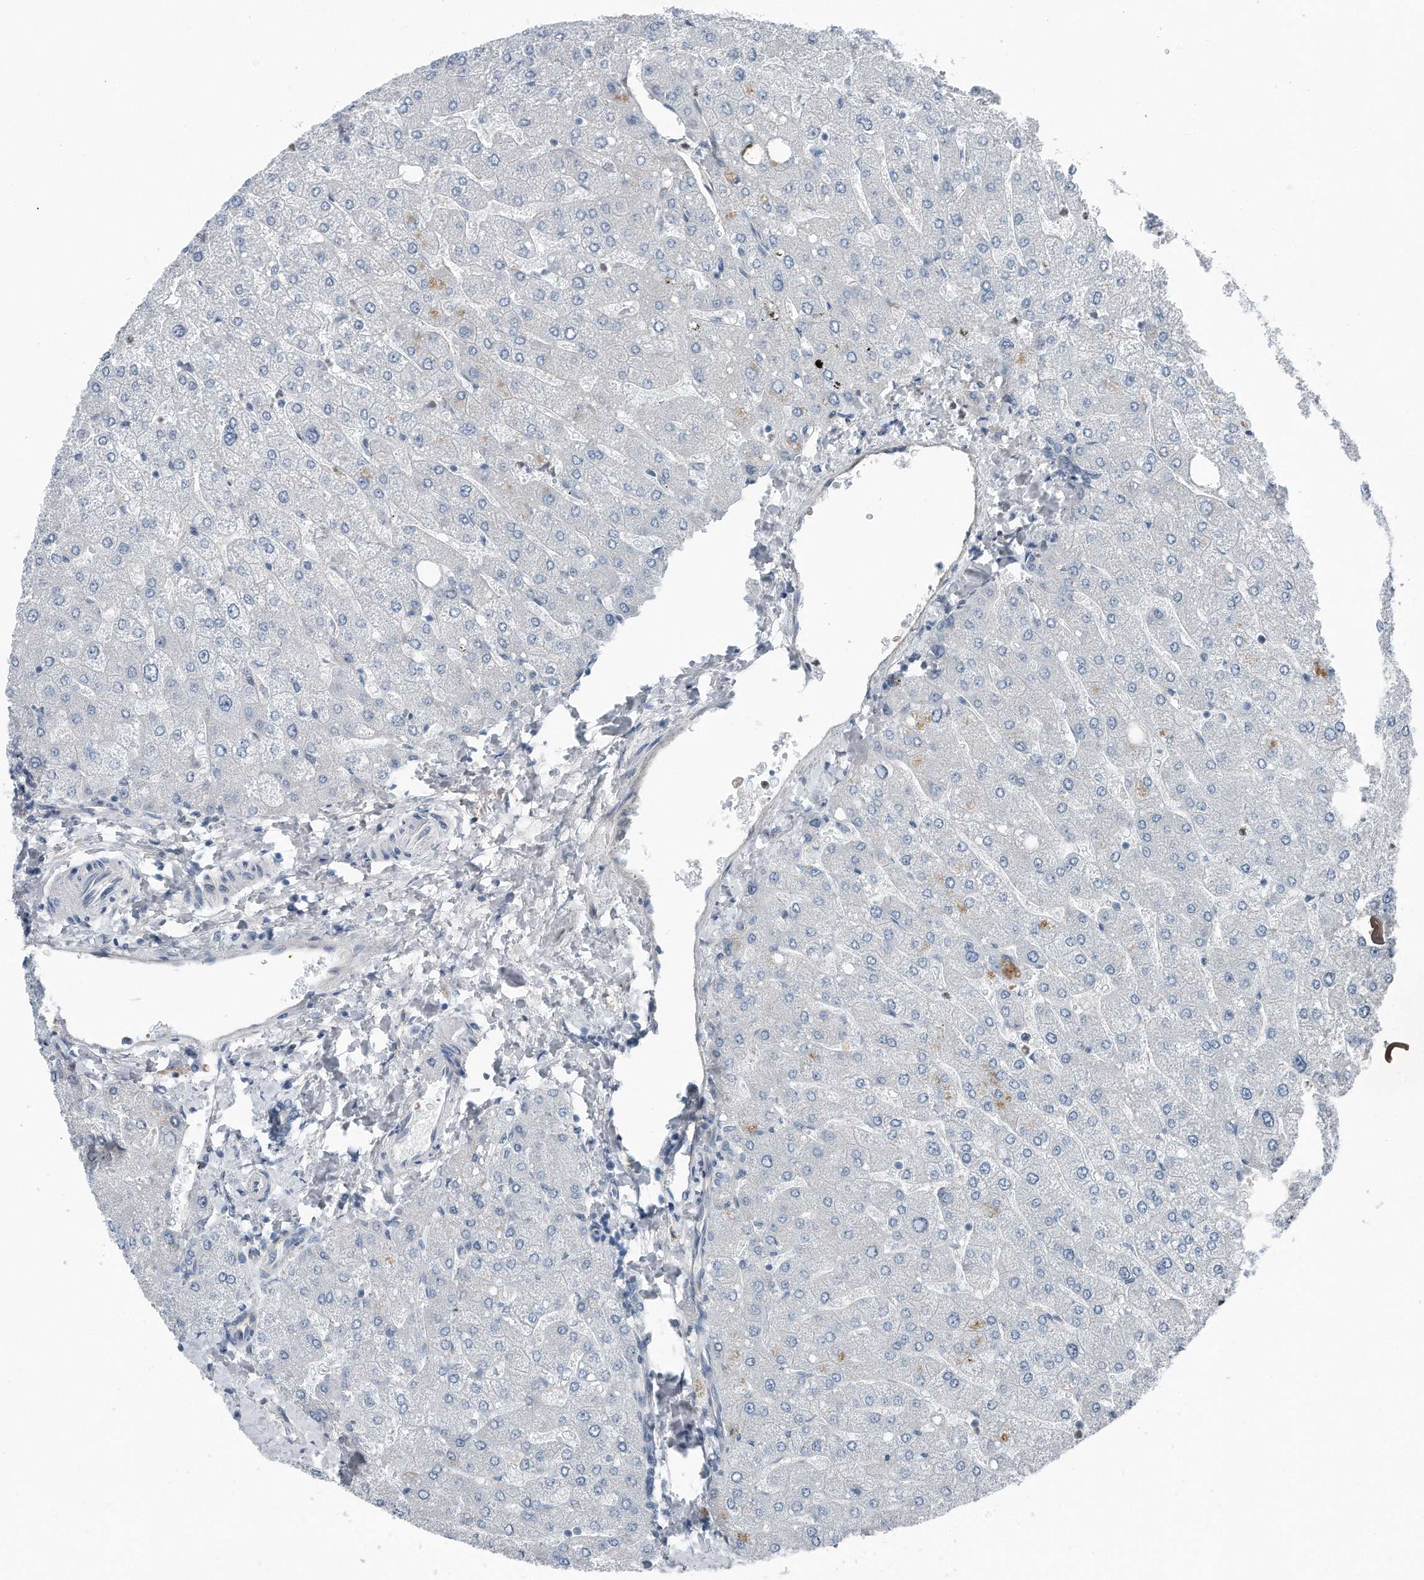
{"staining": {"intensity": "negative", "quantity": "none", "location": "none"}, "tissue": "liver", "cell_type": "Cholangiocytes", "image_type": "normal", "snomed": [{"axis": "morphology", "description": "Normal tissue, NOS"}, {"axis": "topography", "description": "Liver"}], "caption": "Cholangiocytes are negative for protein expression in normal human liver. Brightfield microscopy of immunohistochemistry stained with DAB (3,3'-diaminobenzidine) (brown) and hematoxylin (blue), captured at high magnification.", "gene": "YRDC", "patient": {"sex": "male", "age": 55}}